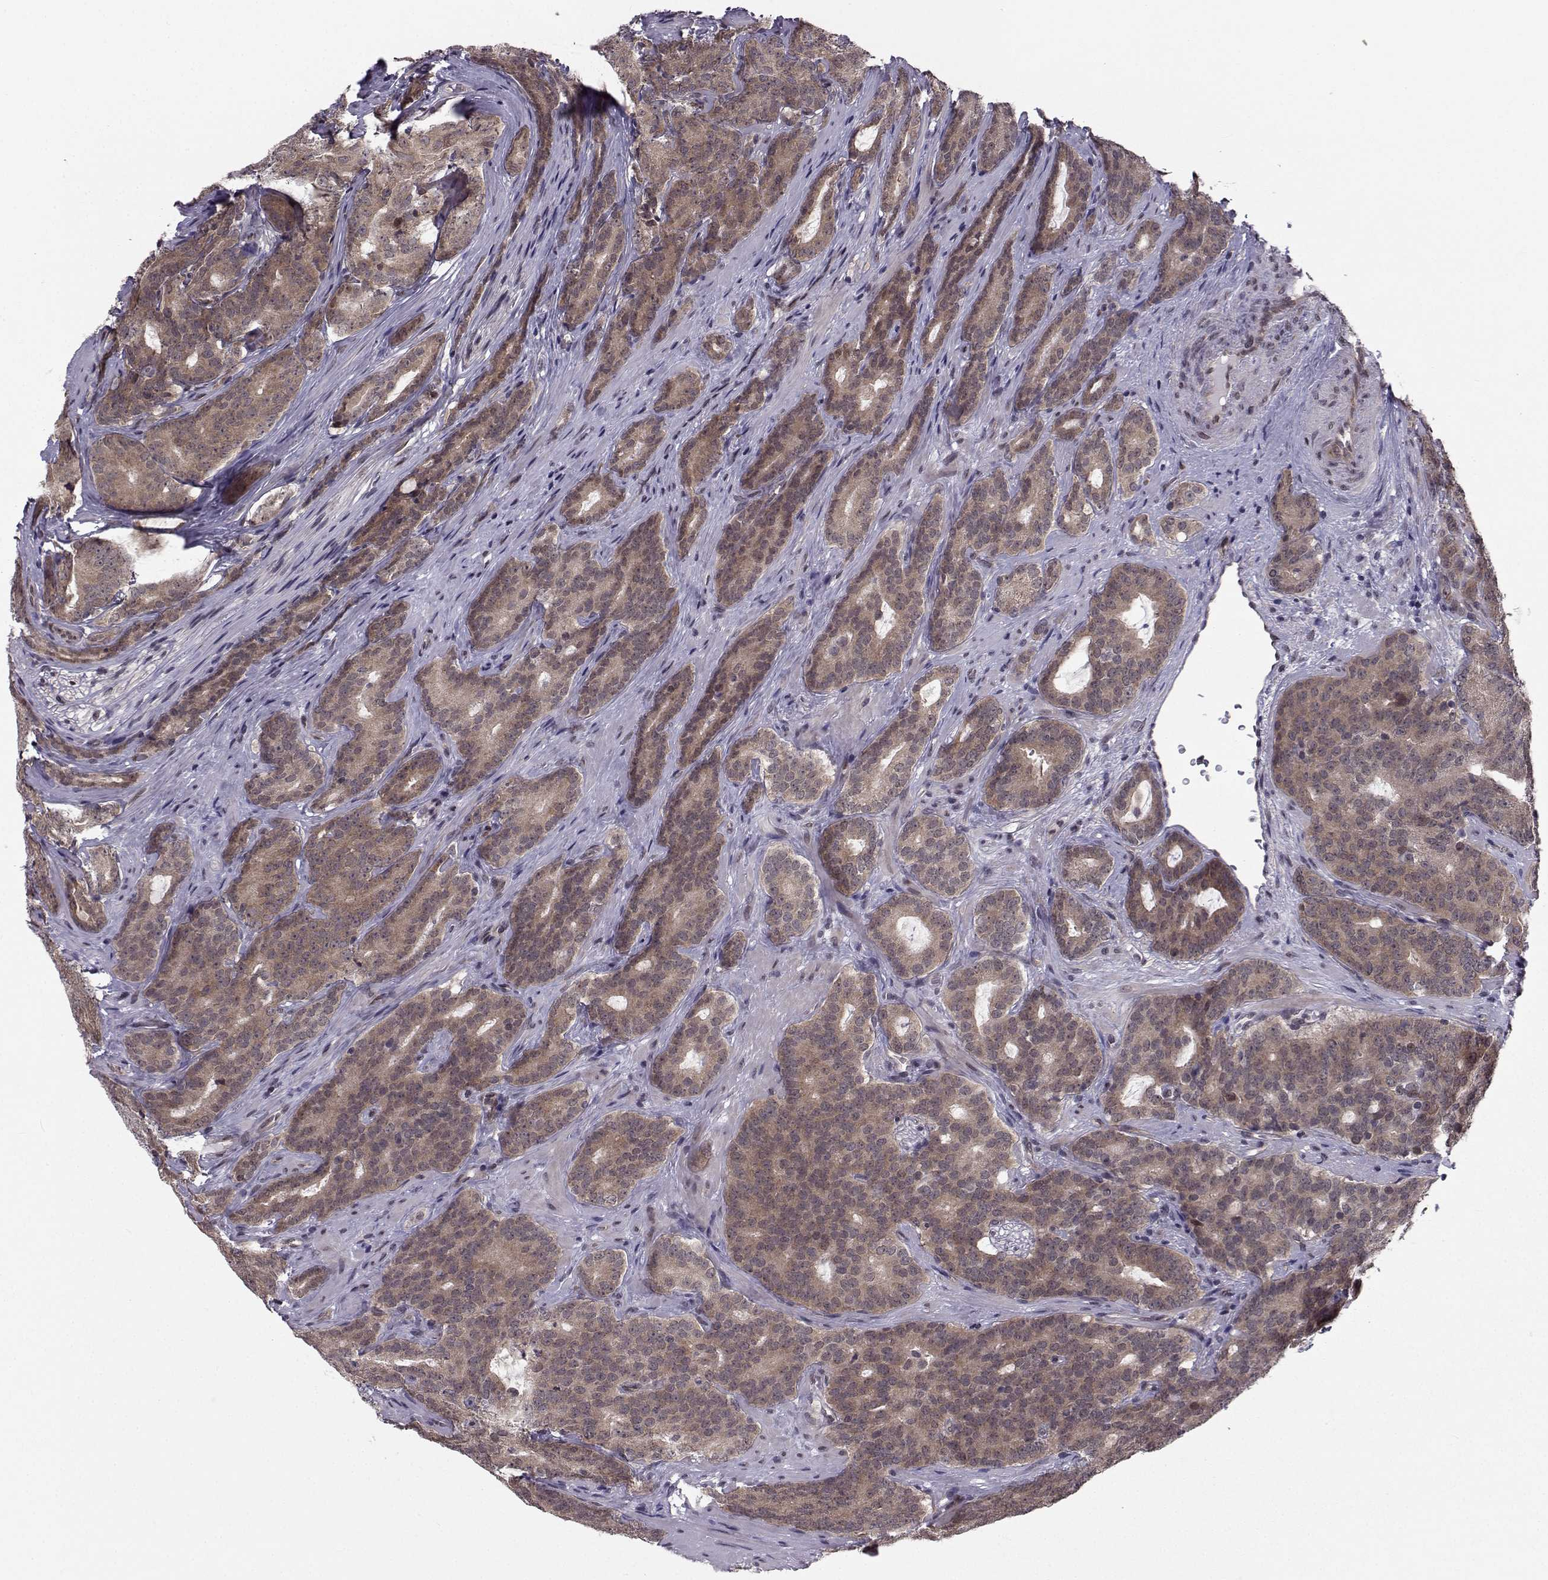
{"staining": {"intensity": "moderate", "quantity": ">75%", "location": "cytoplasmic/membranous"}, "tissue": "prostate cancer", "cell_type": "Tumor cells", "image_type": "cancer", "snomed": [{"axis": "morphology", "description": "Adenocarcinoma, NOS"}, {"axis": "topography", "description": "Prostate"}], "caption": "The immunohistochemical stain shows moderate cytoplasmic/membranous positivity in tumor cells of prostate cancer tissue. Using DAB (brown) and hematoxylin (blue) stains, captured at high magnification using brightfield microscopy.", "gene": "PKN2", "patient": {"sex": "male", "age": 71}}